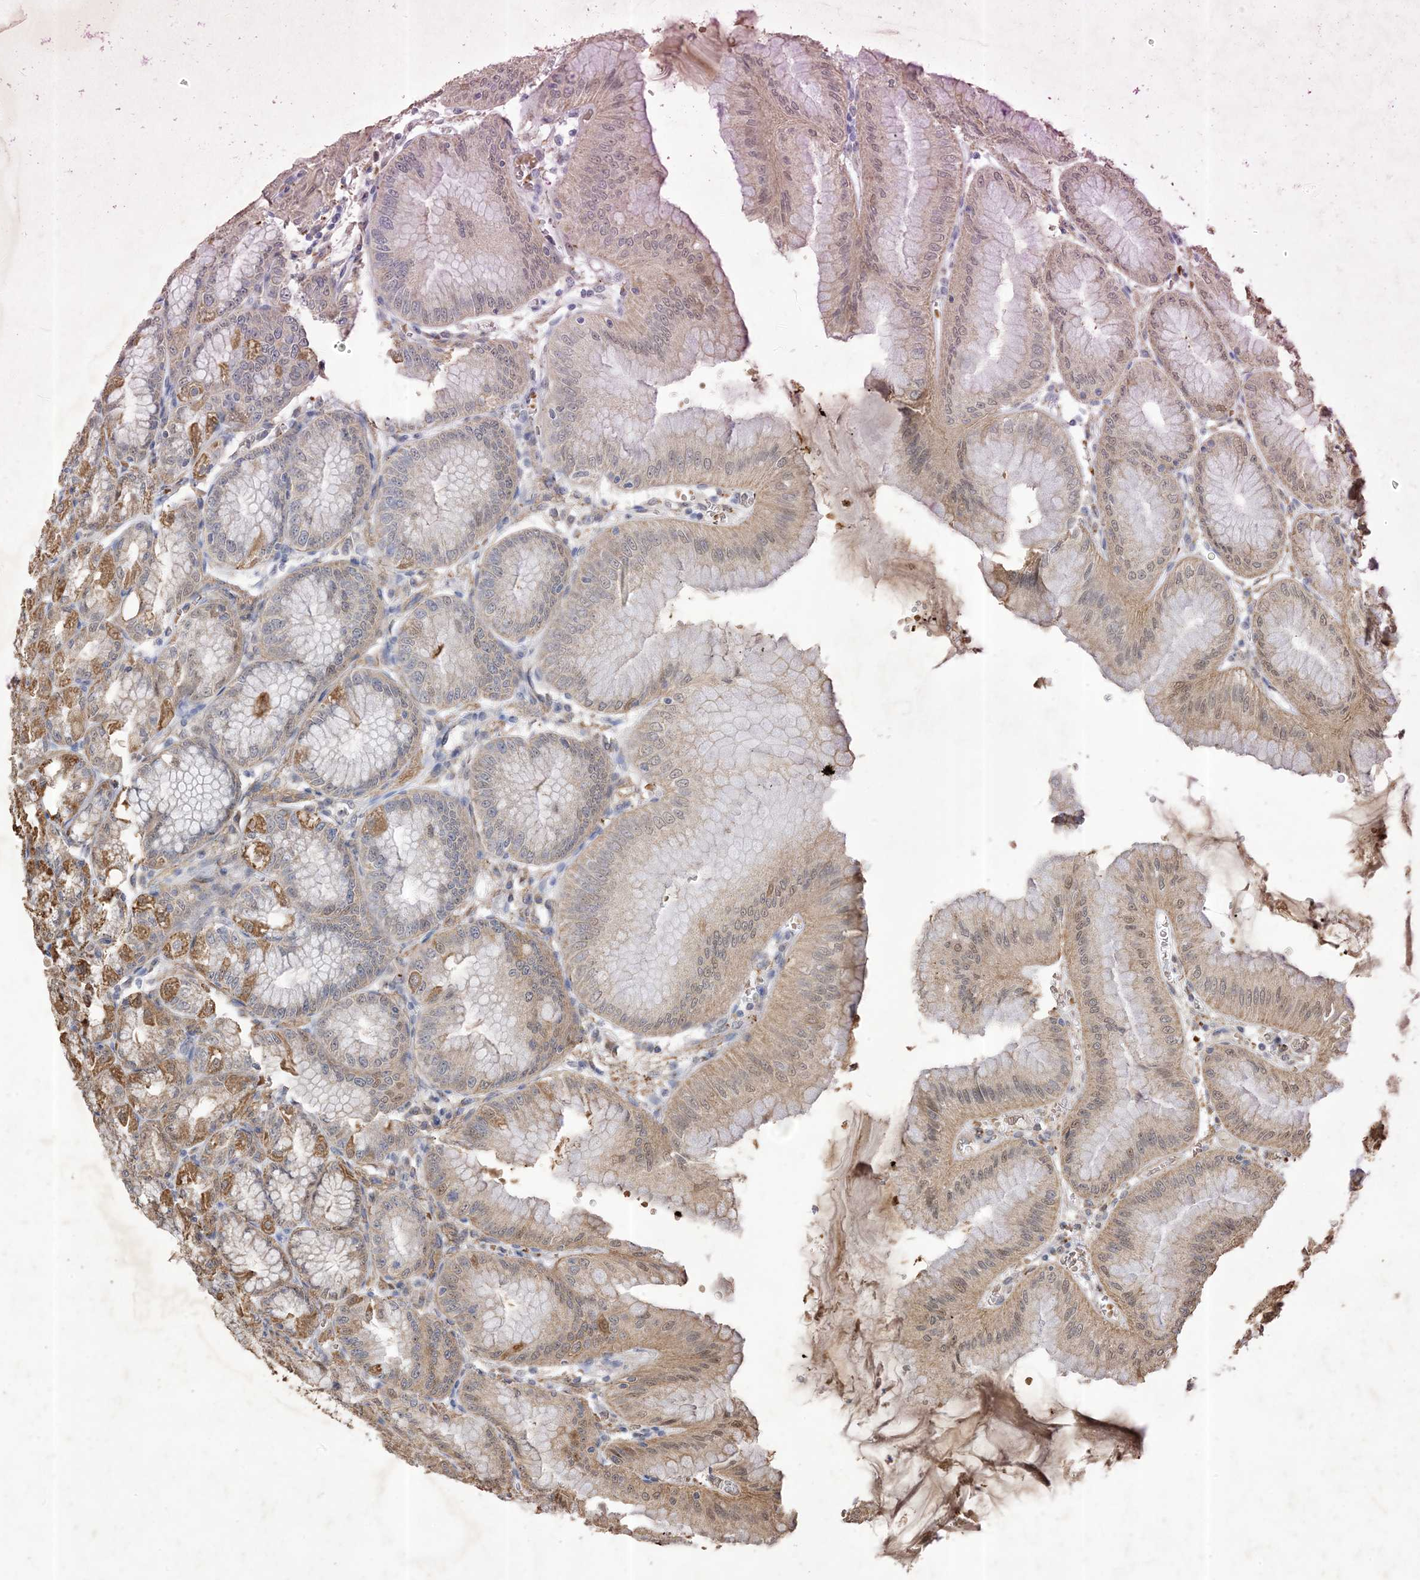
{"staining": {"intensity": "moderate", "quantity": ">75%", "location": "cytoplasmic/membranous"}, "tissue": "stomach", "cell_type": "Glandular cells", "image_type": "normal", "snomed": [{"axis": "morphology", "description": "Normal tissue, NOS"}, {"axis": "topography", "description": "Stomach, lower"}], "caption": "A high-resolution histopathology image shows immunohistochemistry (IHC) staining of benign stomach, which shows moderate cytoplasmic/membranous staining in approximately >75% of glandular cells.", "gene": "HPS4", "patient": {"sex": "male", "age": 71}}